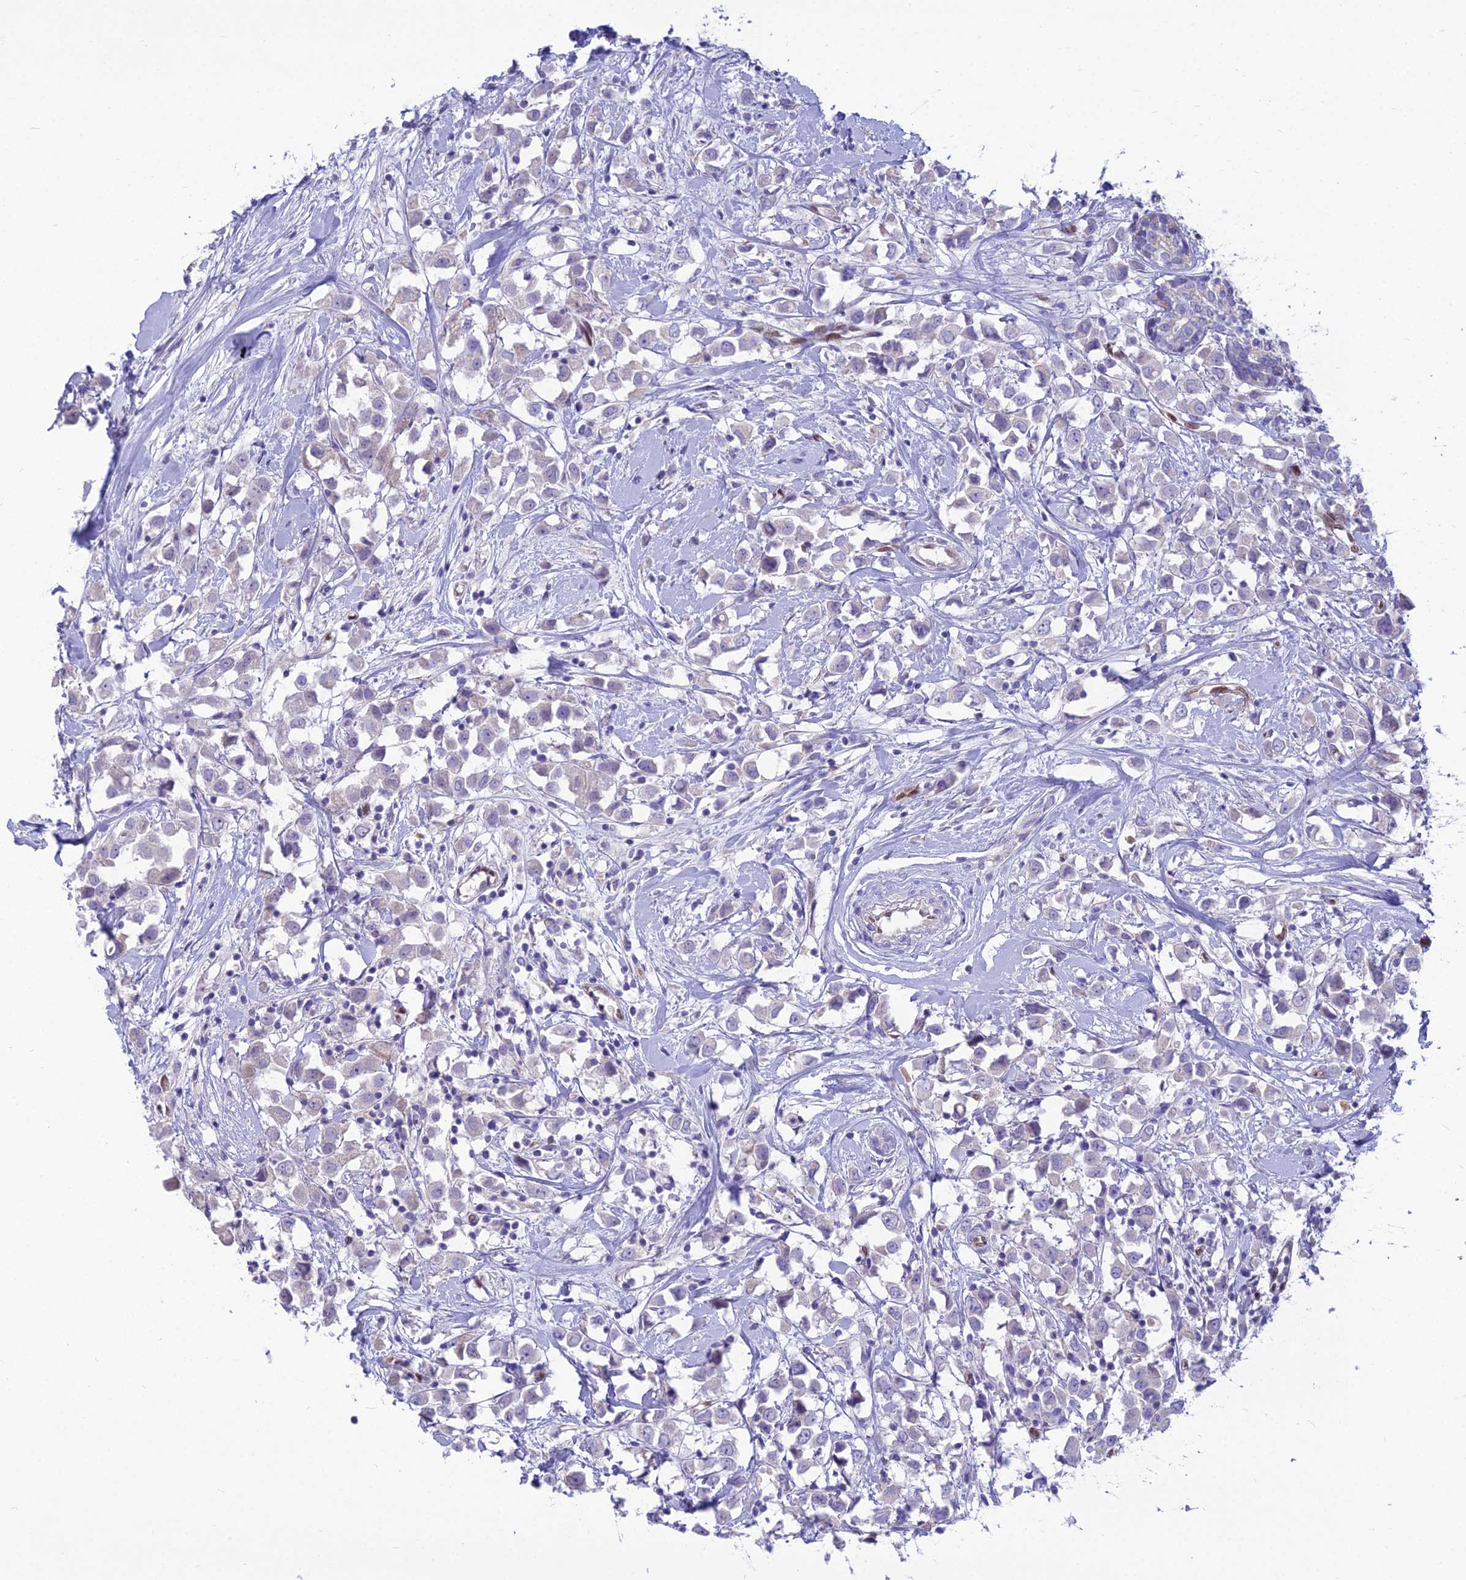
{"staining": {"intensity": "negative", "quantity": "none", "location": "none"}, "tissue": "breast cancer", "cell_type": "Tumor cells", "image_type": "cancer", "snomed": [{"axis": "morphology", "description": "Duct carcinoma"}, {"axis": "topography", "description": "Breast"}], "caption": "A high-resolution histopathology image shows IHC staining of breast cancer, which exhibits no significant positivity in tumor cells.", "gene": "NOVA2", "patient": {"sex": "female", "age": 61}}